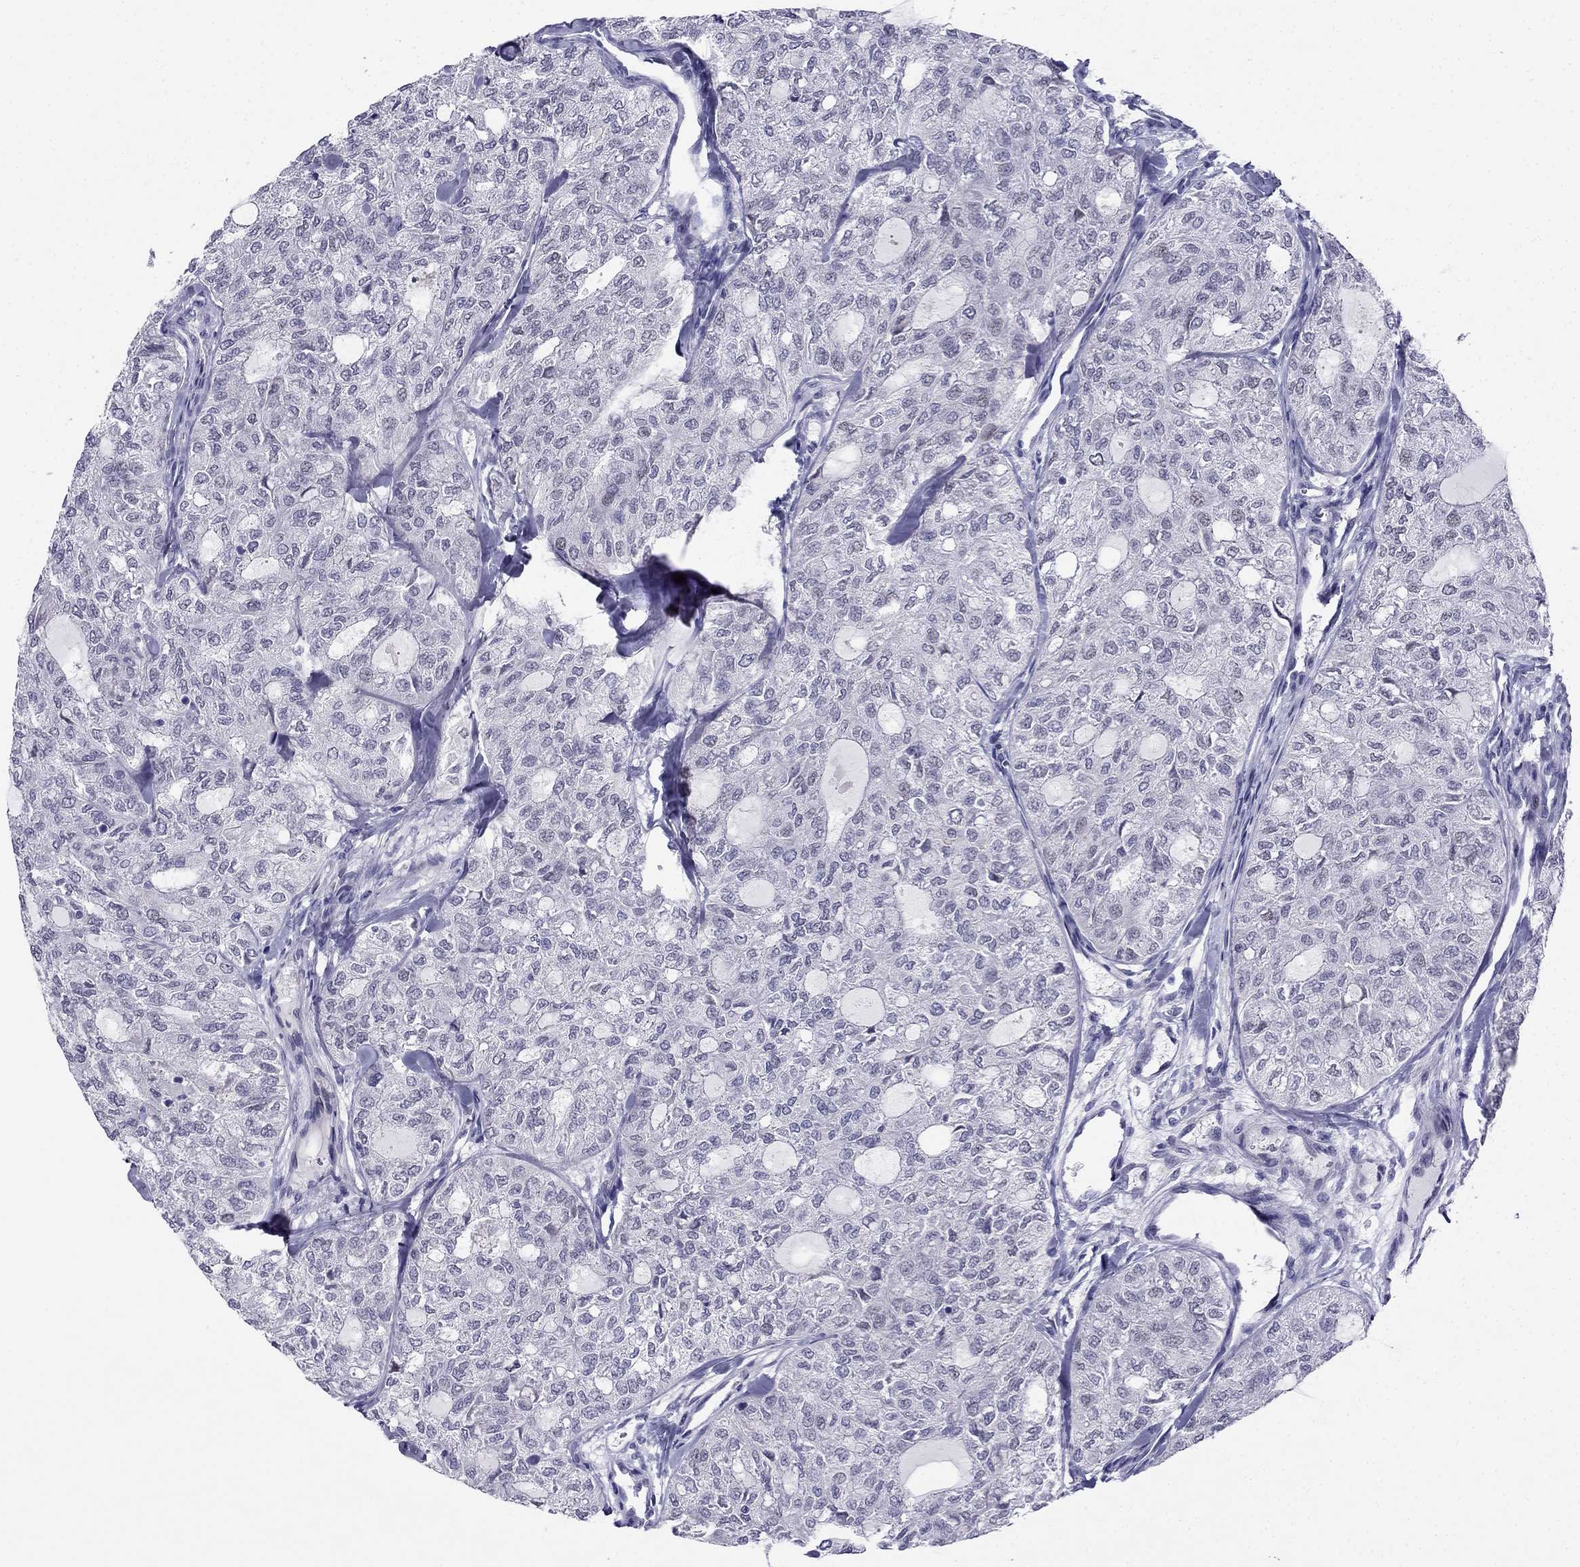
{"staining": {"intensity": "negative", "quantity": "none", "location": "none"}, "tissue": "thyroid cancer", "cell_type": "Tumor cells", "image_type": "cancer", "snomed": [{"axis": "morphology", "description": "Follicular adenoma carcinoma, NOS"}, {"axis": "topography", "description": "Thyroid gland"}], "caption": "DAB (3,3'-diaminobenzidine) immunohistochemical staining of human thyroid cancer (follicular adenoma carcinoma) displays no significant expression in tumor cells.", "gene": "BAG5", "patient": {"sex": "male", "age": 75}}